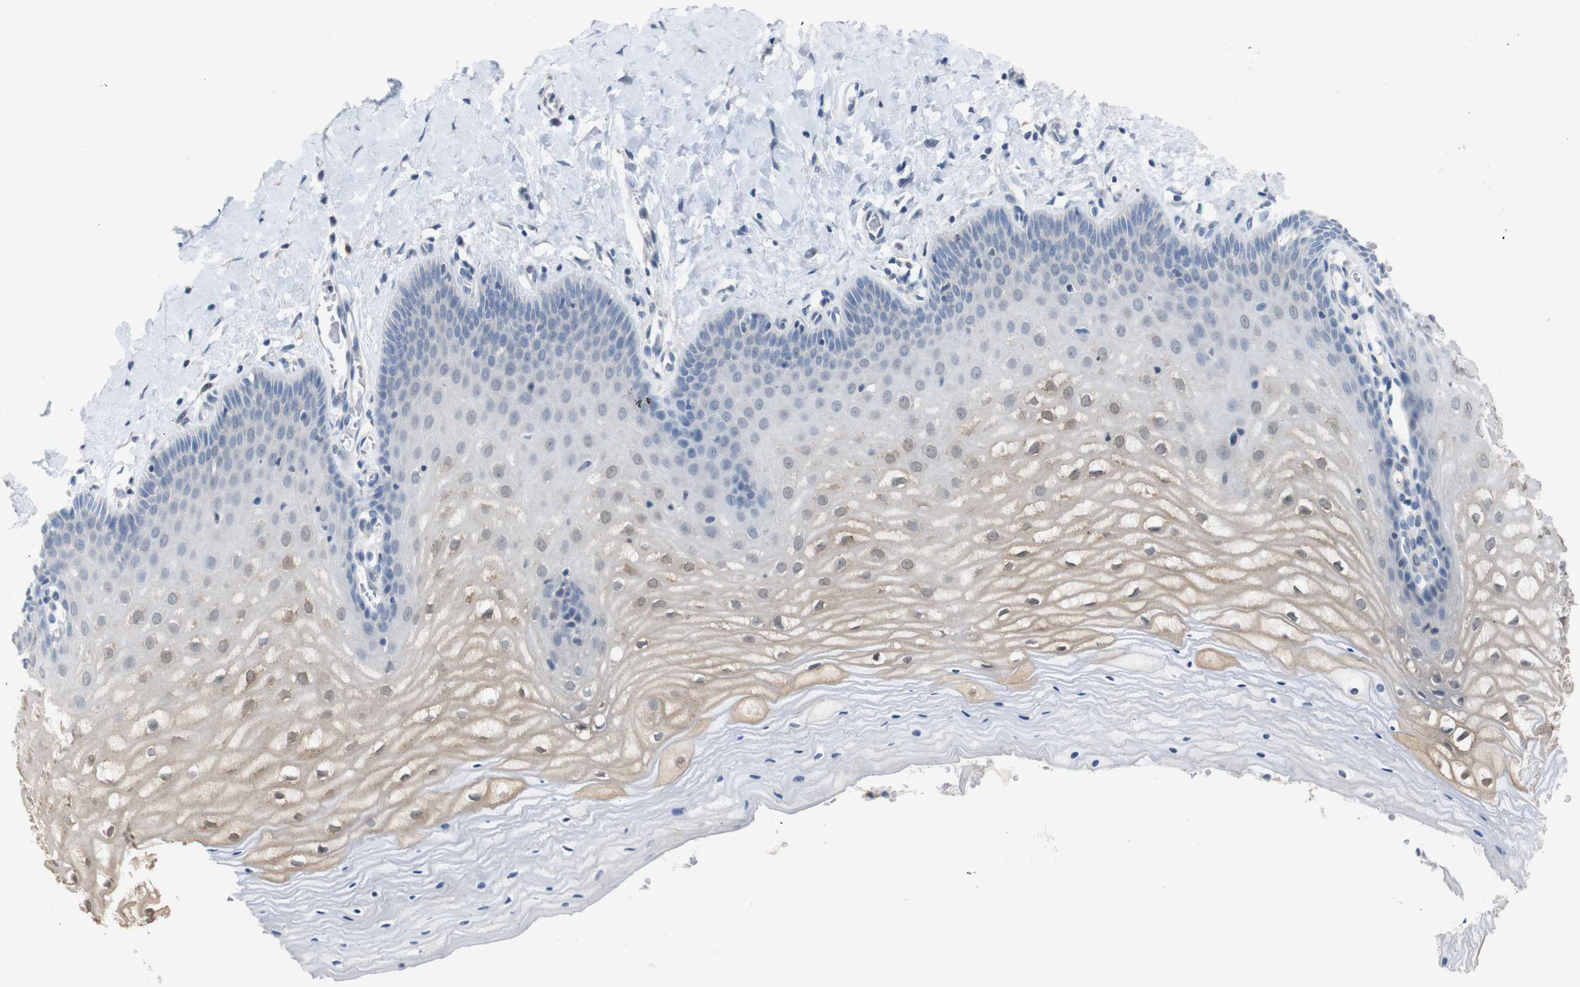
{"staining": {"intensity": "negative", "quantity": "none", "location": "none"}, "tissue": "cervix", "cell_type": "Glandular cells", "image_type": "normal", "snomed": [{"axis": "morphology", "description": "Normal tissue, NOS"}, {"axis": "topography", "description": "Cervix"}], "caption": "High magnification brightfield microscopy of benign cervix stained with DAB (brown) and counterstained with hematoxylin (blue): glandular cells show no significant expression.", "gene": "CHRM5", "patient": {"sex": "female", "age": 55}}